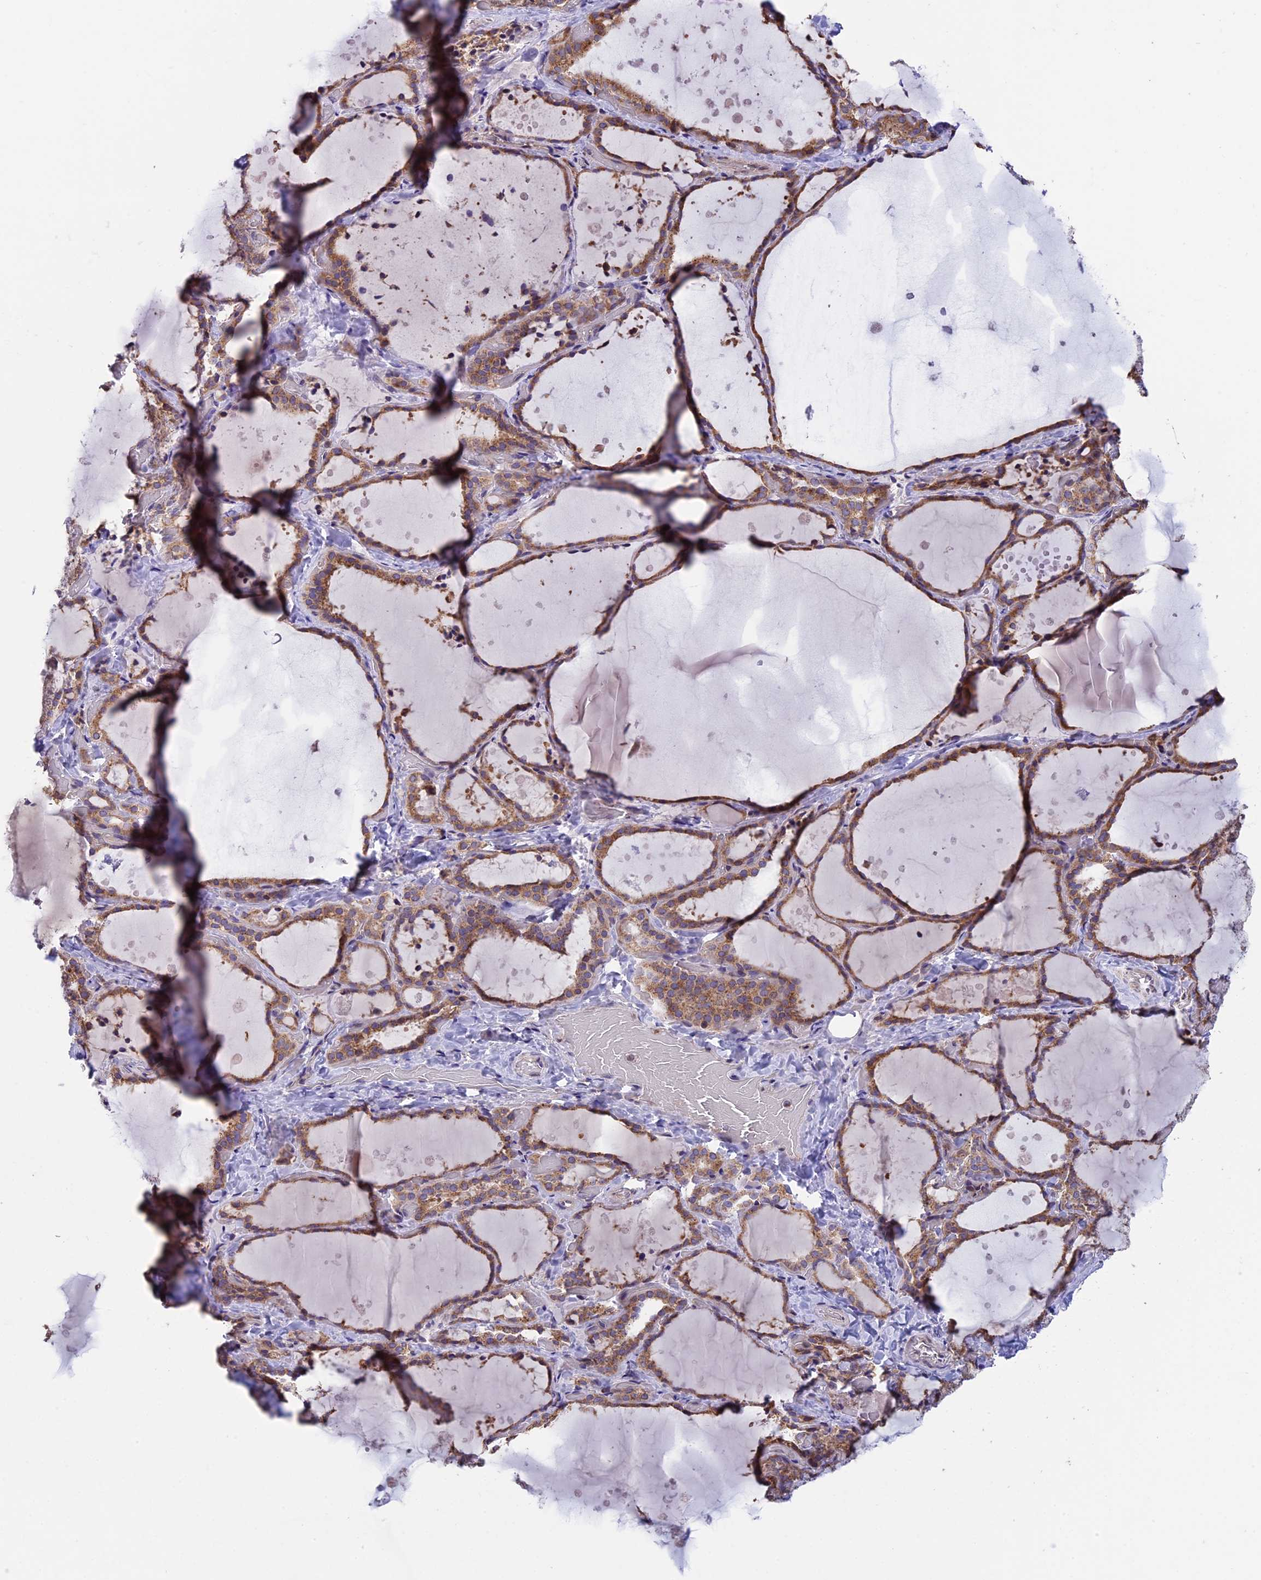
{"staining": {"intensity": "moderate", "quantity": ">75%", "location": "cytoplasmic/membranous"}, "tissue": "thyroid gland", "cell_type": "Glandular cells", "image_type": "normal", "snomed": [{"axis": "morphology", "description": "Normal tissue, NOS"}, {"axis": "topography", "description": "Thyroid gland"}], "caption": "DAB immunohistochemical staining of normal thyroid gland exhibits moderate cytoplasmic/membranous protein positivity in approximately >75% of glandular cells.", "gene": "DMRTA2", "patient": {"sex": "female", "age": 44}}